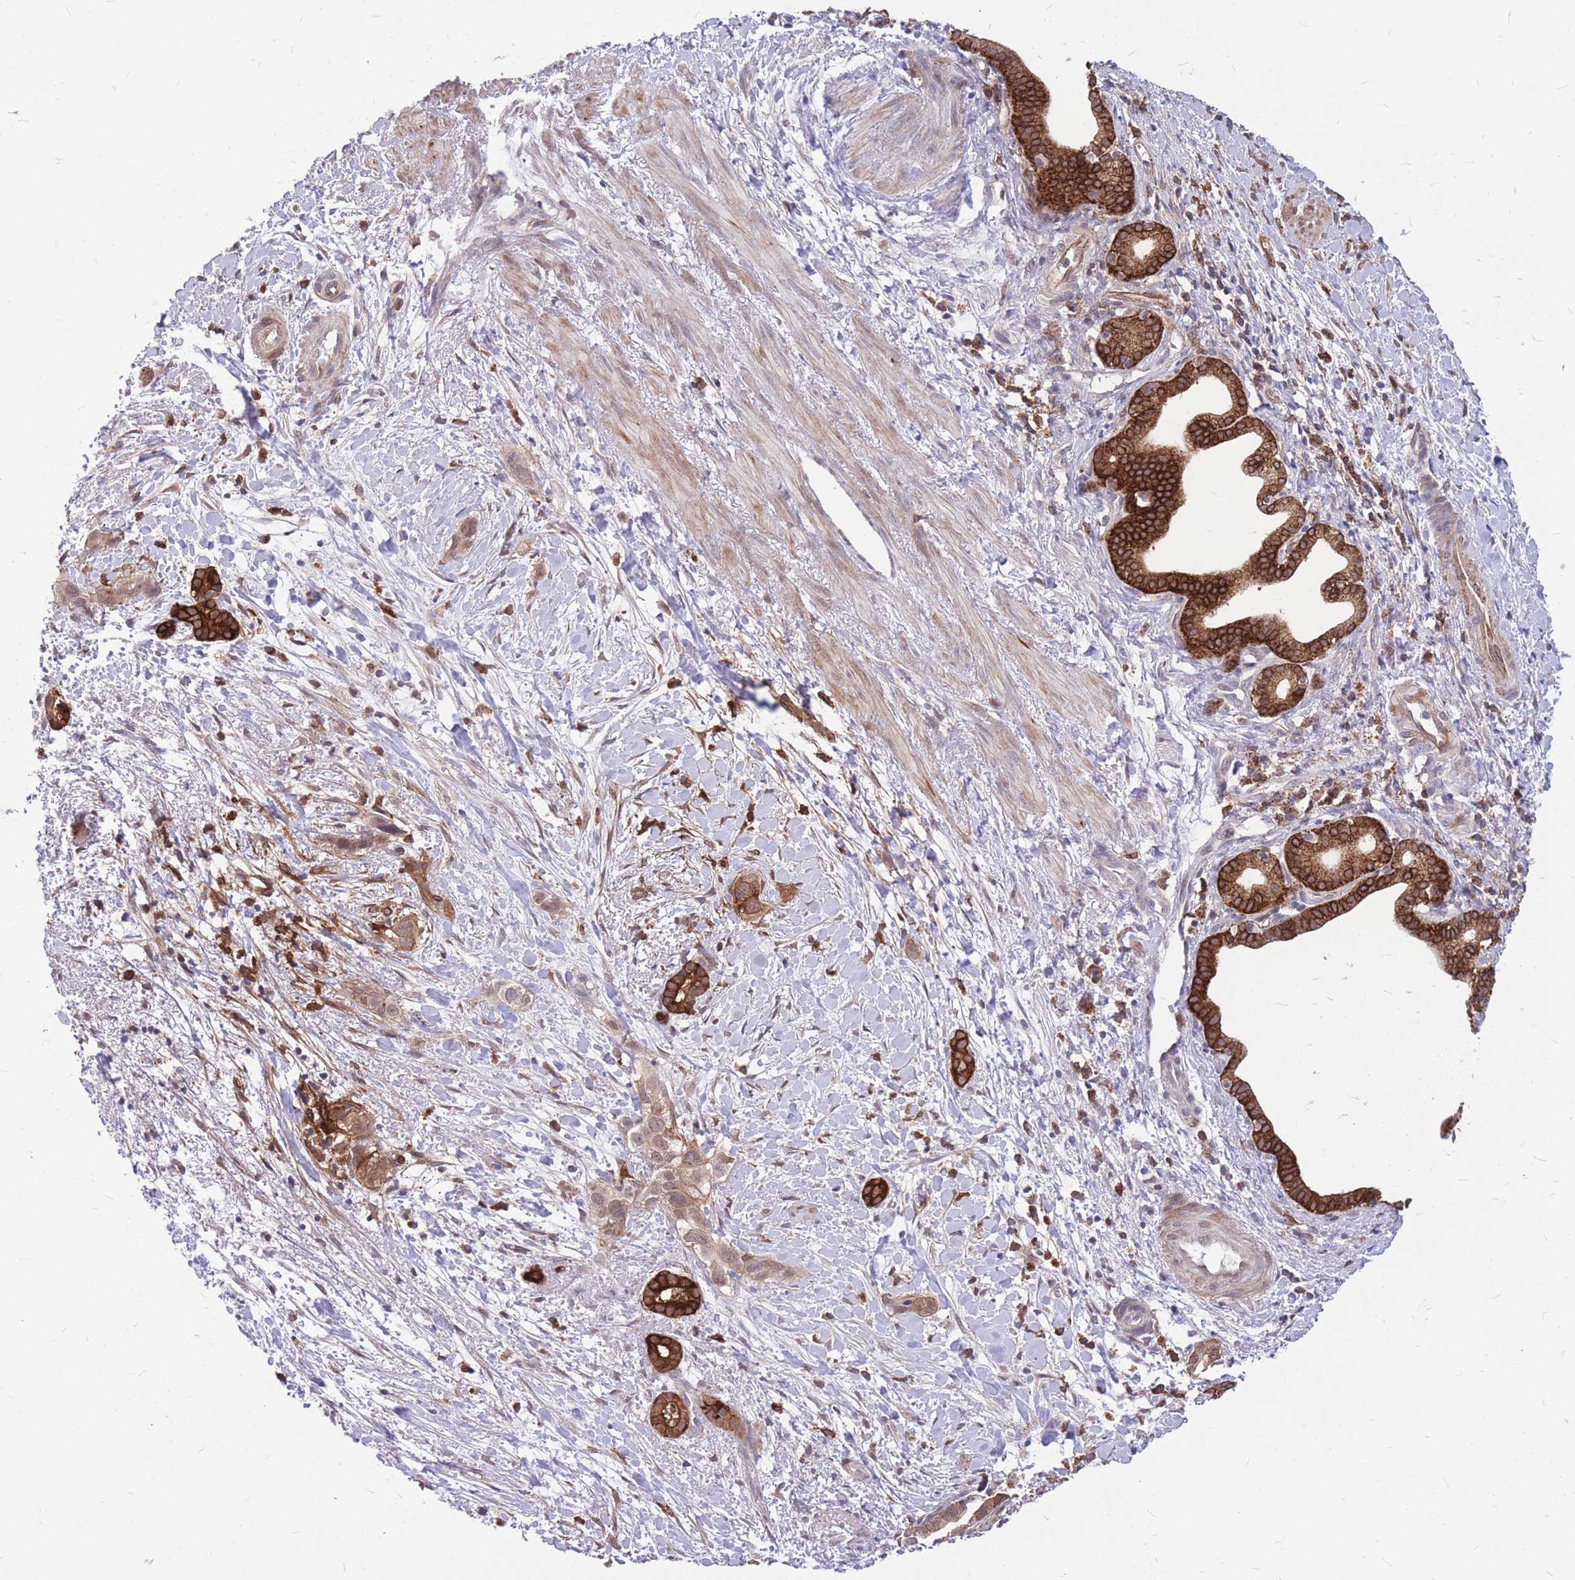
{"staining": {"intensity": "strong", "quantity": ">75%", "location": "cytoplasmic/membranous"}, "tissue": "liver cancer", "cell_type": "Tumor cells", "image_type": "cancer", "snomed": [{"axis": "morphology", "description": "Cholangiocarcinoma"}, {"axis": "topography", "description": "Liver"}], "caption": "The photomicrograph demonstrates staining of liver cholangiocarcinoma, revealing strong cytoplasmic/membranous protein staining (brown color) within tumor cells. (IHC, brightfield microscopy, high magnification).", "gene": "TCF20", "patient": {"sex": "female", "age": 79}}